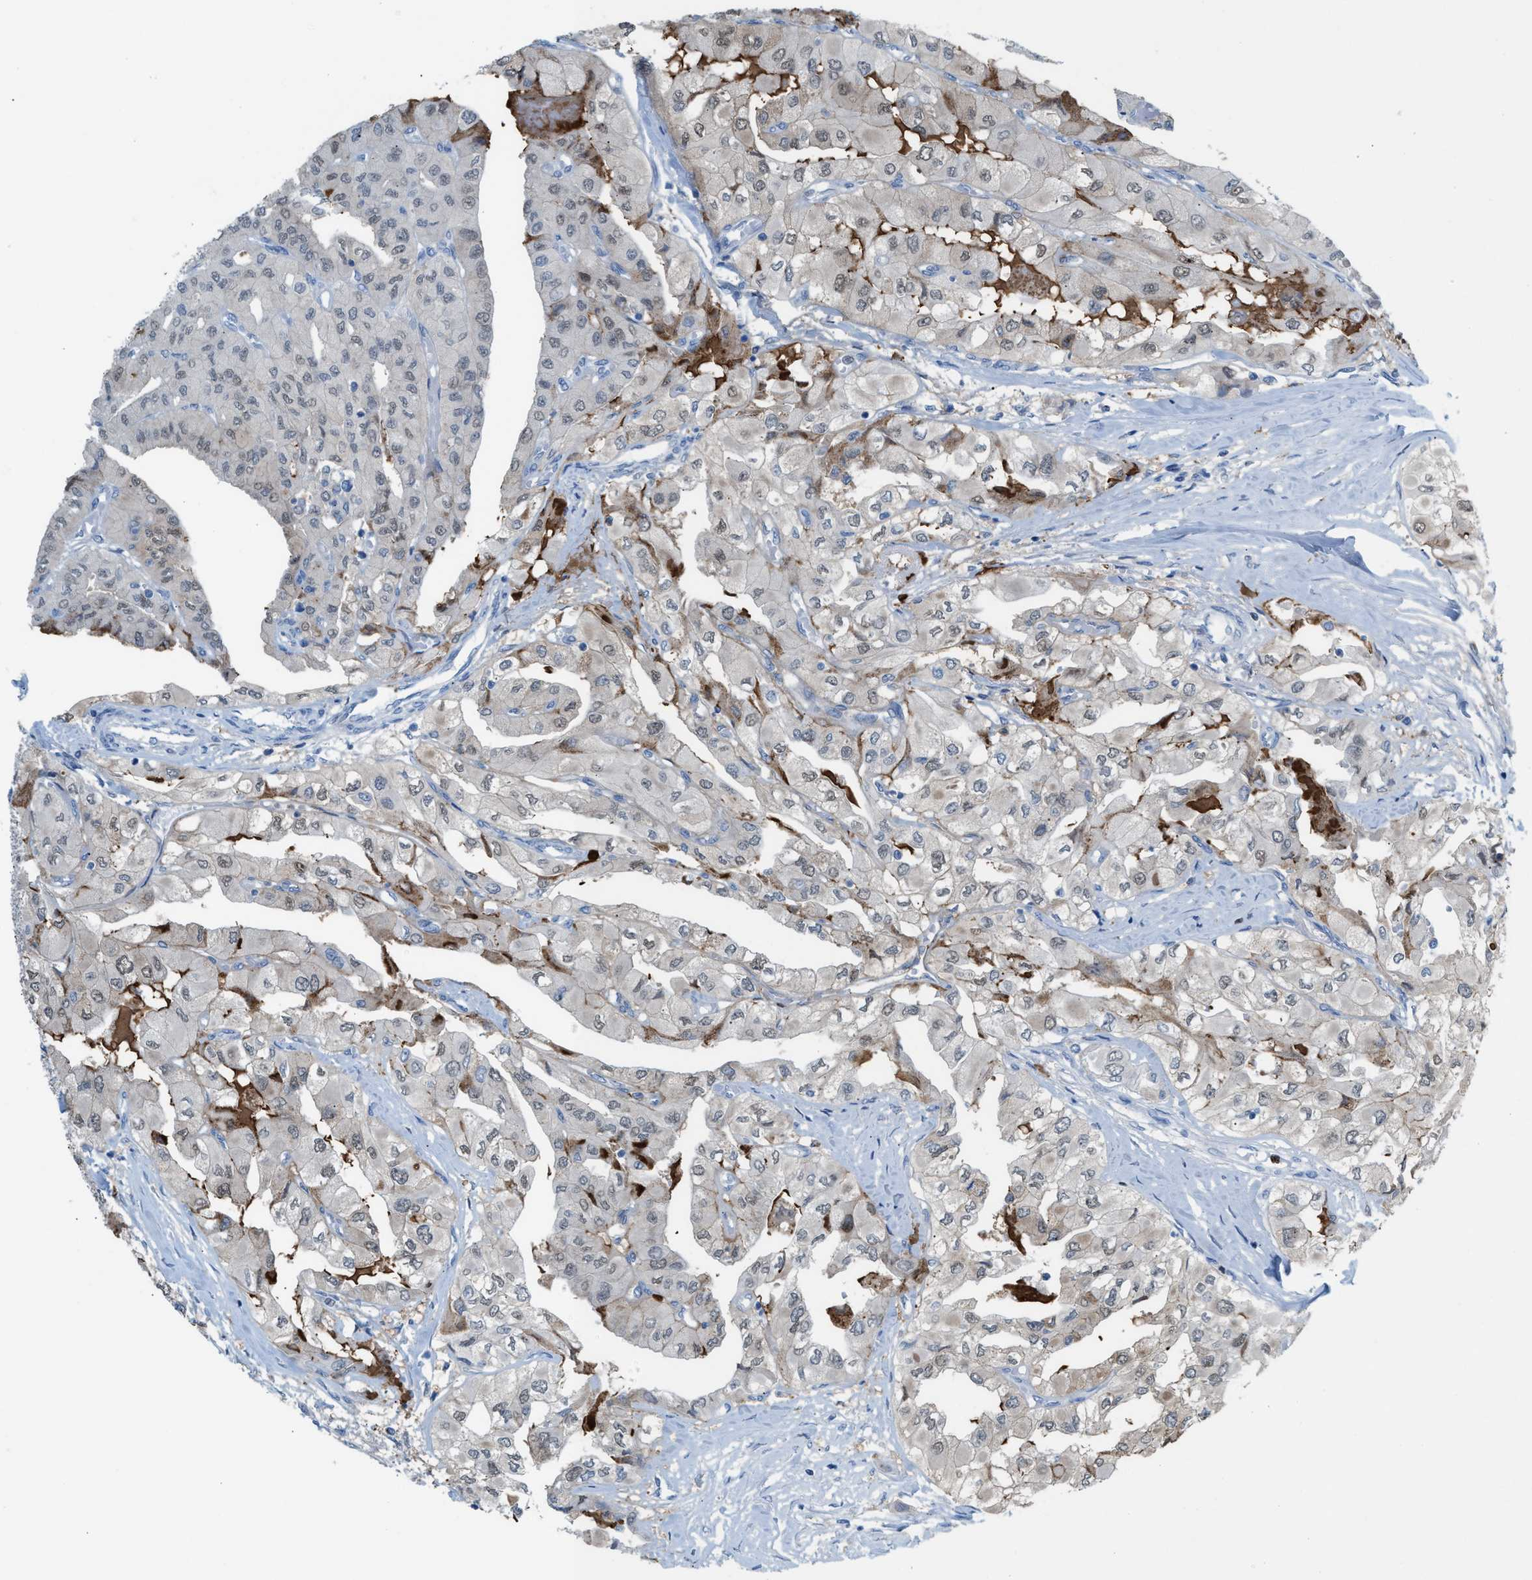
{"staining": {"intensity": "weak", "quantity": "25%-75%", "location": "nuclear"}, "tissue": "thyroid cancer", "cell_type": "Tumor cells", "image_type": "cancer", "snomed": [{"axis": "morphology", "description": "Papillary adenocarcinoma, NOS"}, {"axis": "topography", "description": "Thyroid gland"}], "caption": "The photomicrograph shows immunohistochemical staining of papillary adenocarcinoma (thyroid). There is weak nuclear expression is appreciated in about 25%-75% of tumor cells. The staining is performed using DAB (3,3'-diaminobenzidine) brown chromogen to label protein expression. The nuclei are counter-stained blue using hematoxylin.", "gene": "PPM1D", "patient": {"sex": "female", "age": 59}}